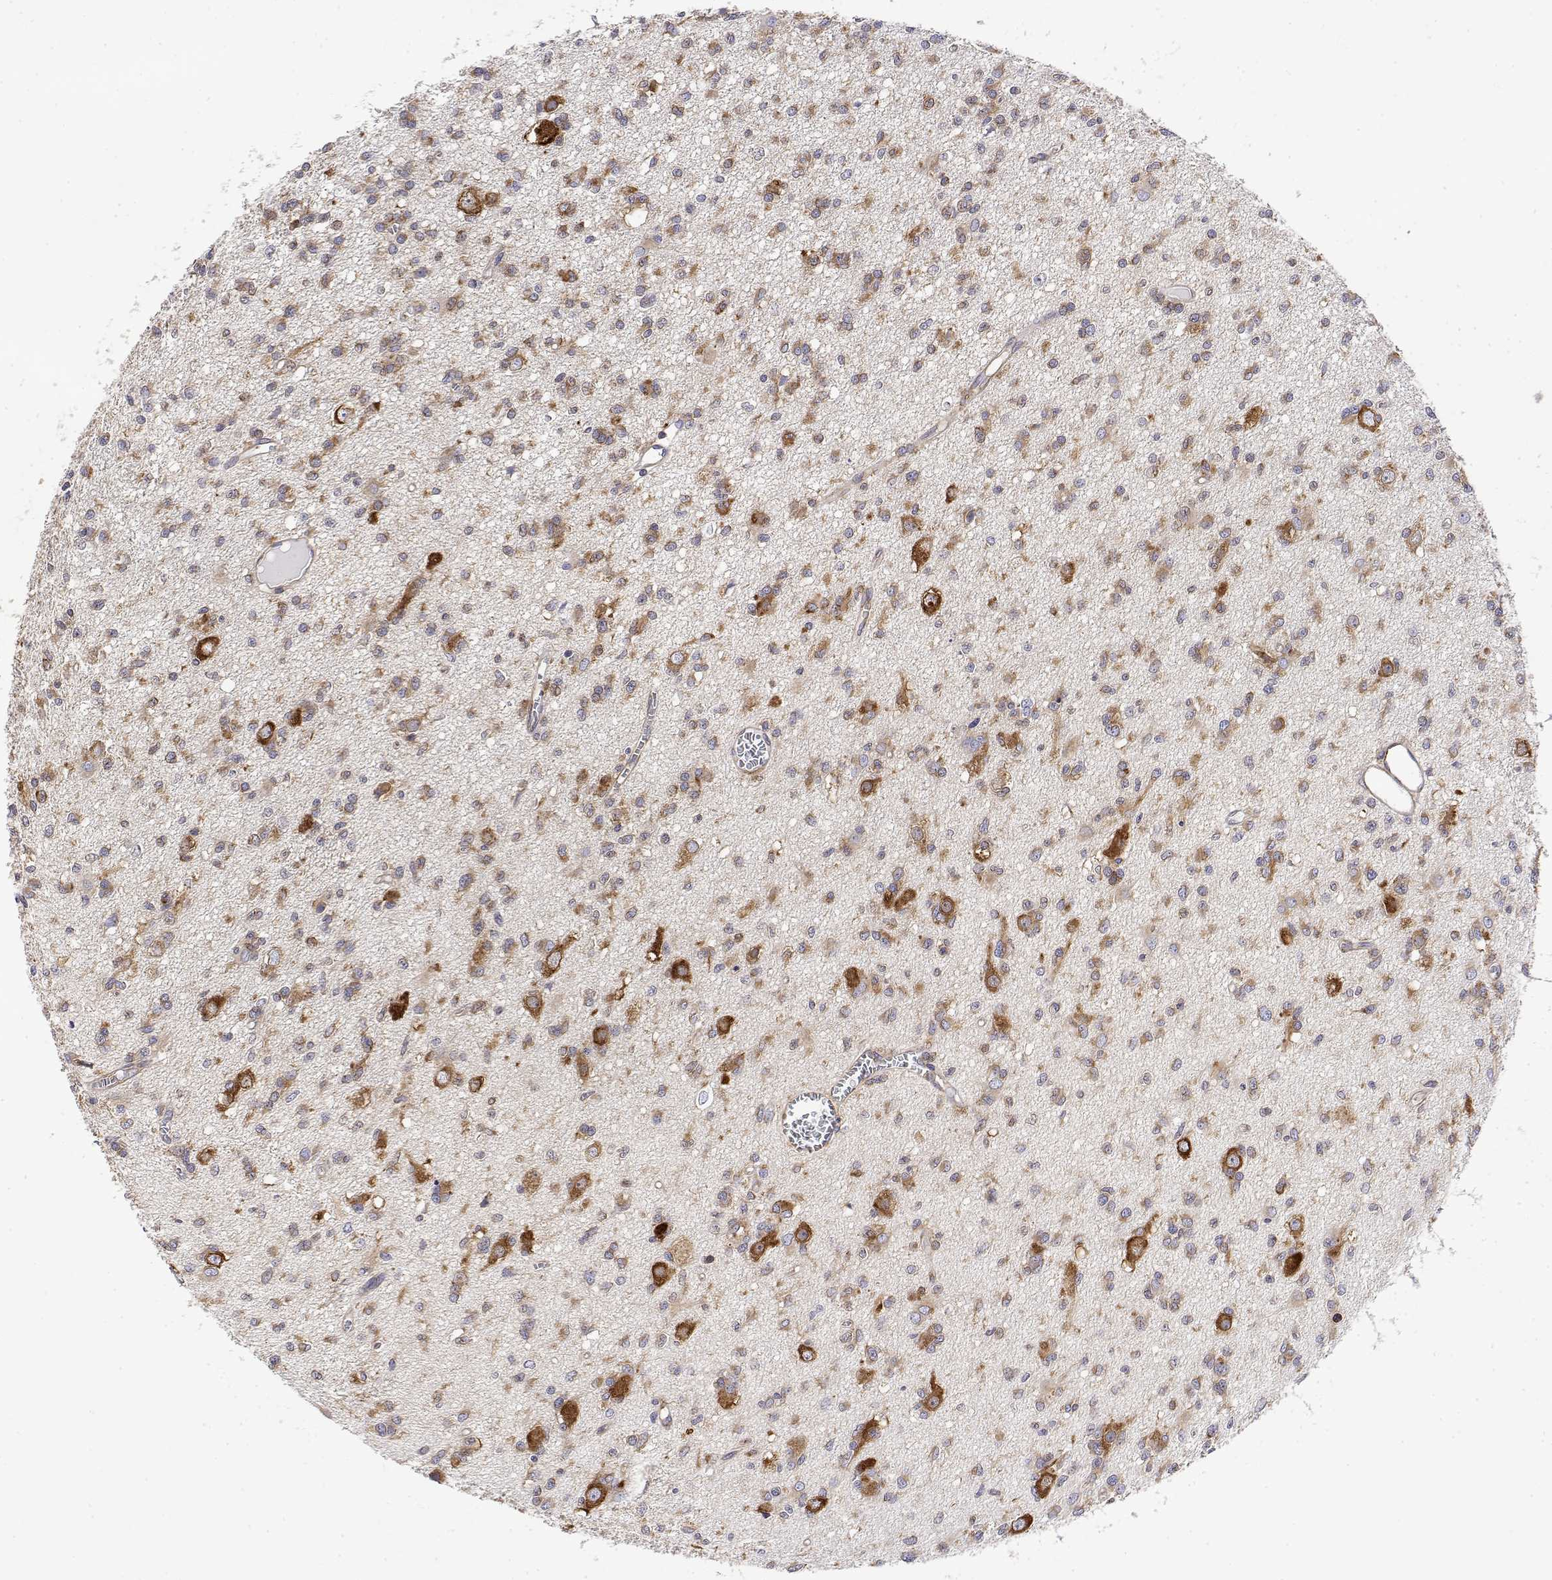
{"staining": {"intensity": "strong", "quantity": "<25%", "location": "cytoplasmic/membranous"}, "tissue": "glioma", "cell_type": "Tumor cells", "image_type": "cancer", "snomed": [{"axis": "morphology", "description": "Glioma, malignant, Low grade"}, {"axis": "topography", "description": "Brain"}], "caption": "Tumor cells reveal strong cytoplasmic/membranous expression in about <25% of cells in glioma.", "gene": "EEF1G", "patient": {"sex": "male", "age": 64}}